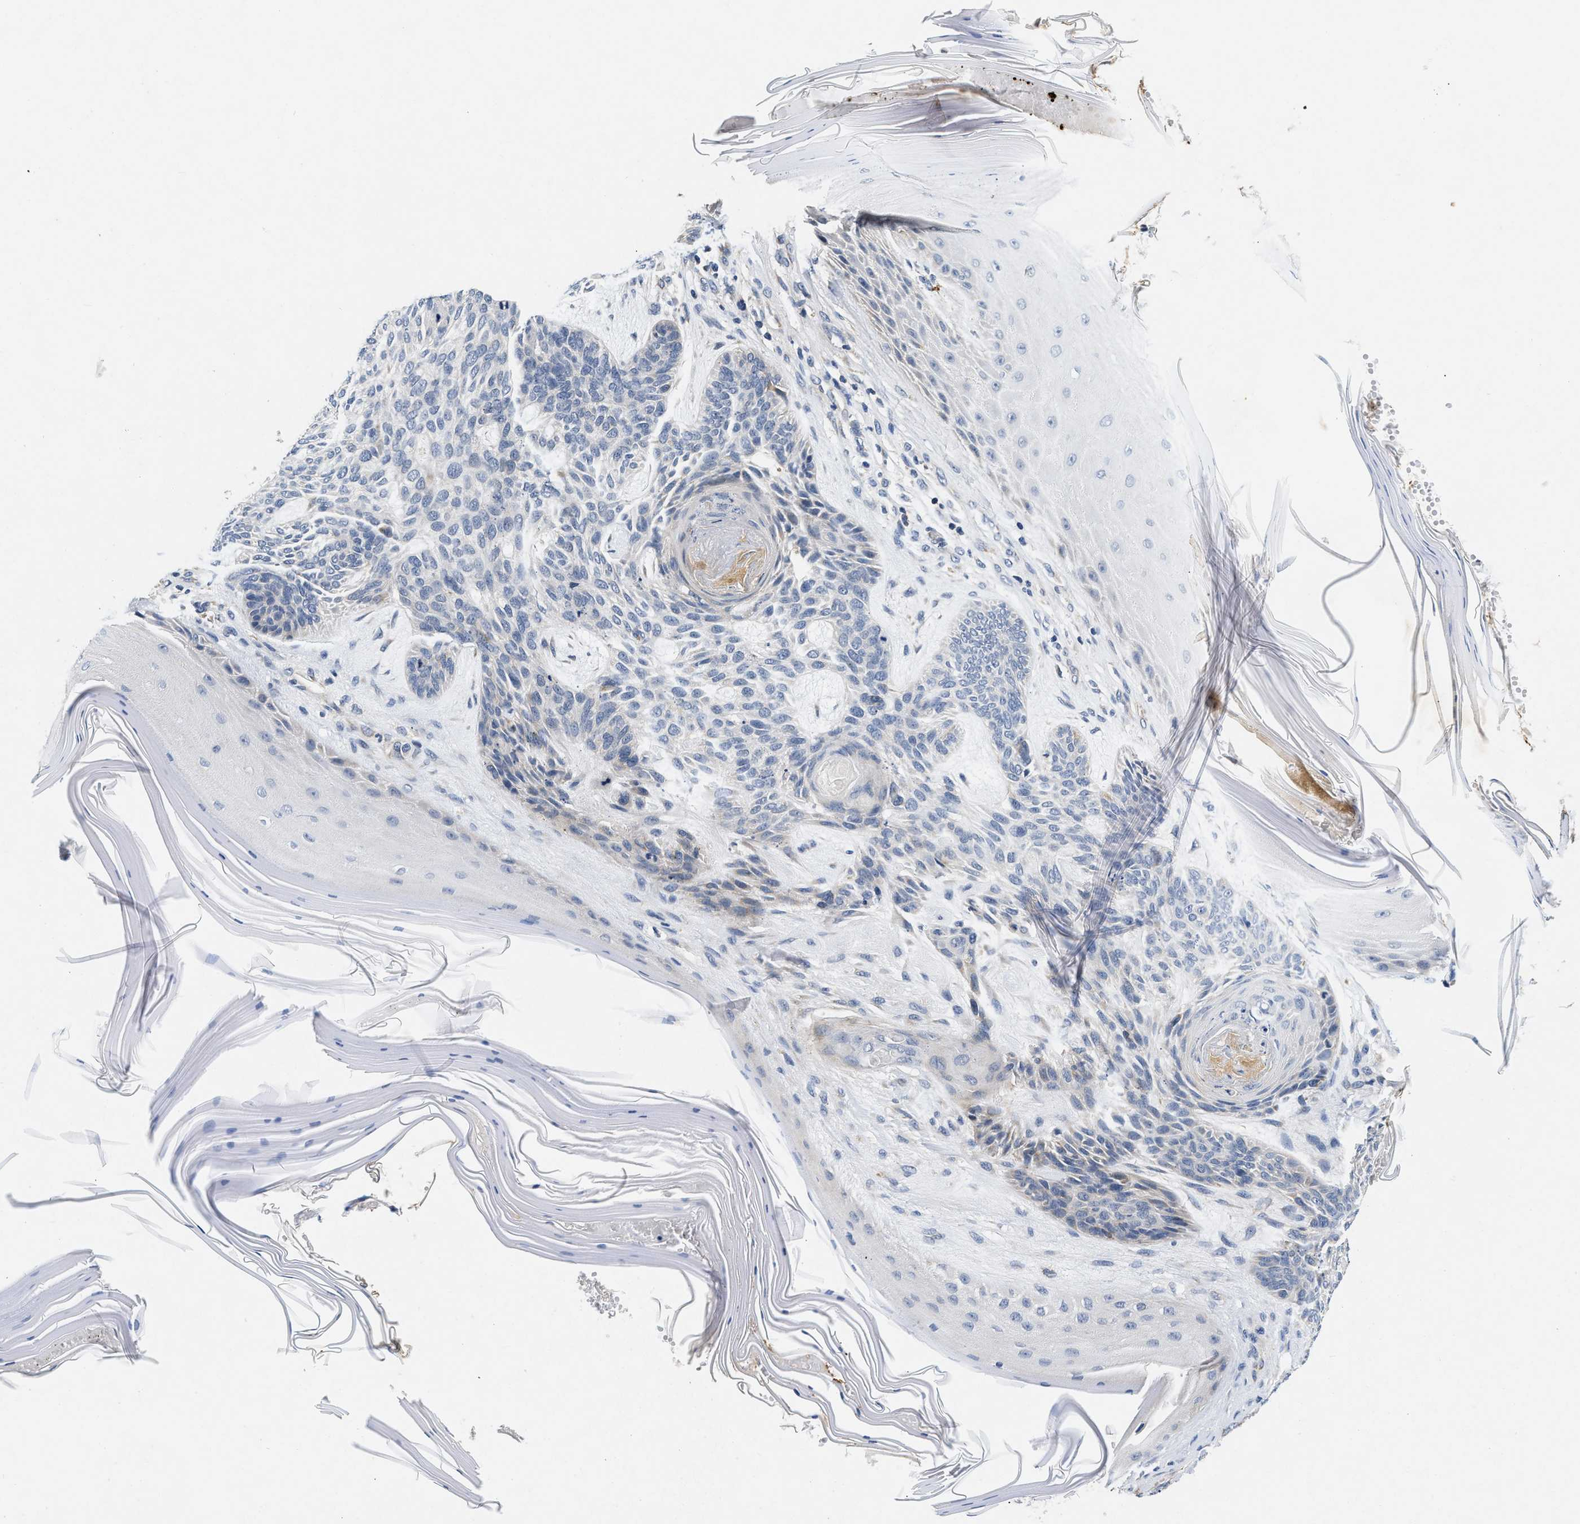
{"staining": {"intensity": "negative", "quantity": "none", "location": "none"}, "tissue": "skin cancer", "cell_type": "Tumor cells", "image_type": "cancer", "snomed": [{"axis": "morphology", "description": "Basal cell carcinoma"}, {"axis": "topography", "description": "Skin"}], "caption": "A histopathology image of human basal cell carcinoma (skin) is negative for staining in tumor cells.", "gene": "PDP1", "patient": {"sex": "male", "age": 55}}